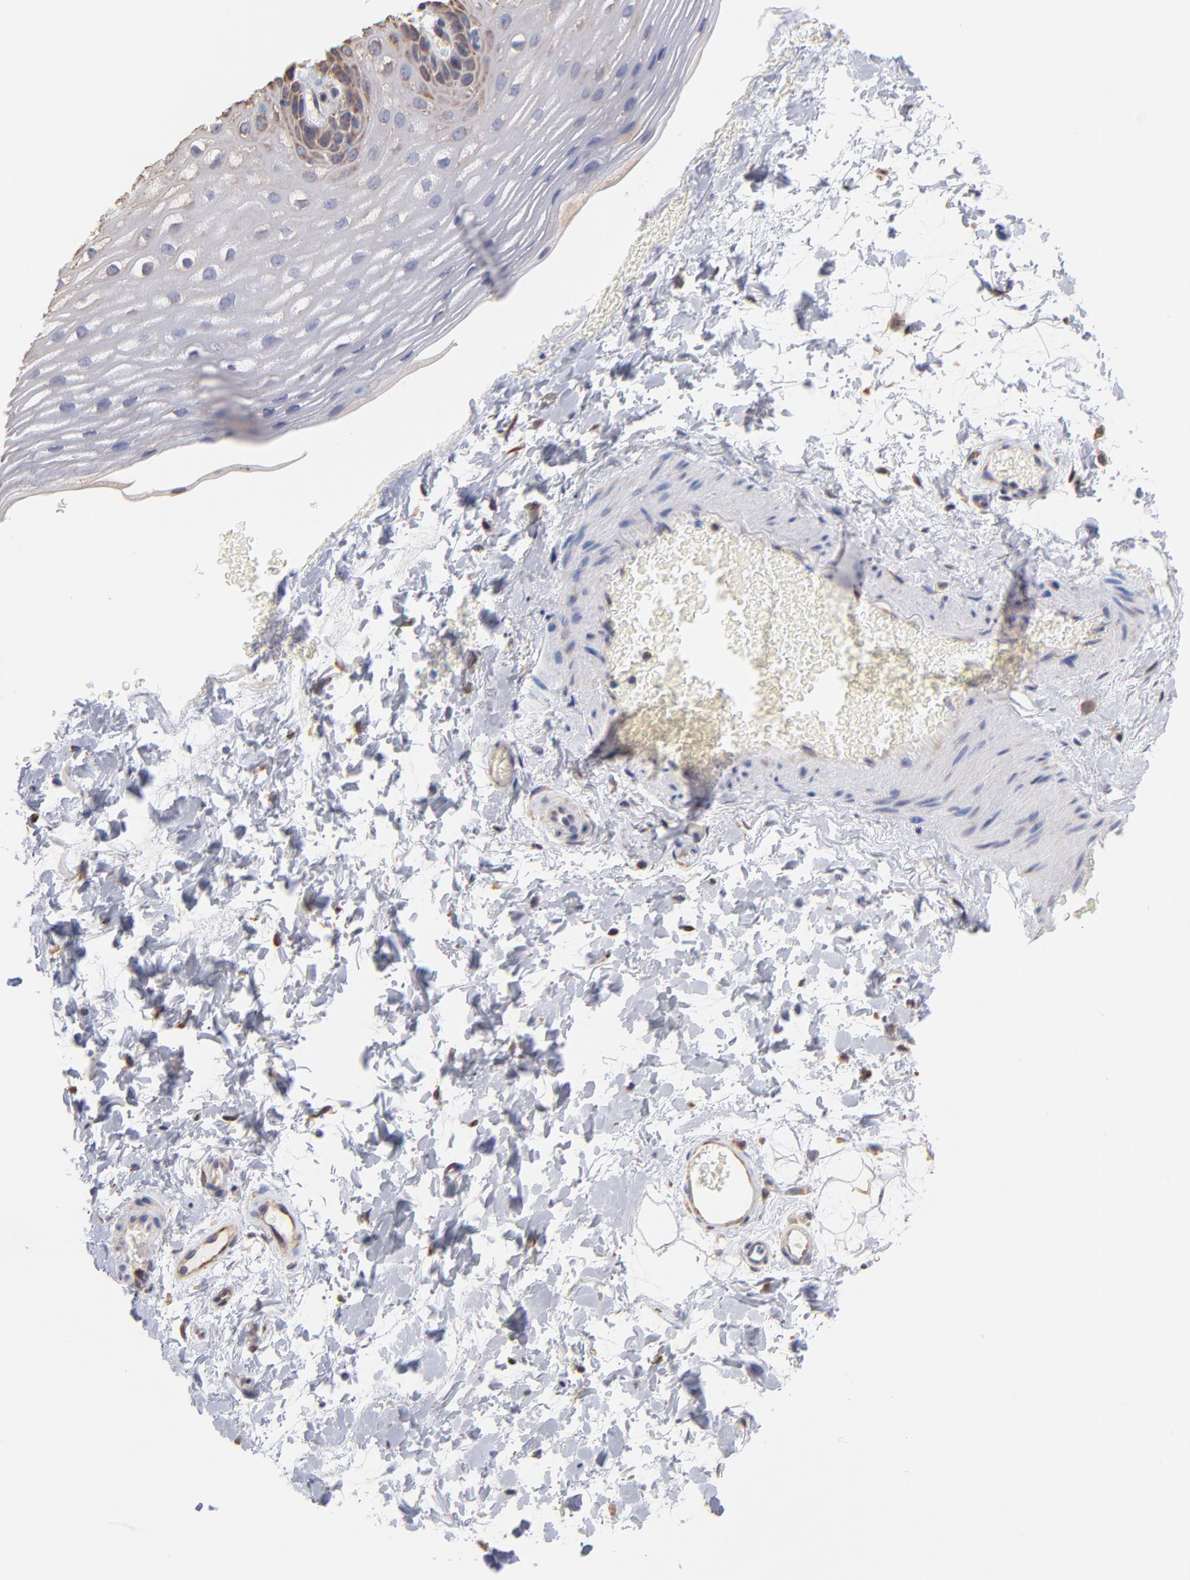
{"staining": {"intensity": "weak", "quantity": "25%-75%", "location": "cytoplasmic/membranous"}, "tissue": "esophagus", "cell_type": "Squamous epithelial cells", "image_type": "normal", "snomed": [{"axis": "morphology", "description": "Normal tissue, NOS"}, {"axis": "topography", "description": "Esophagus"}], "caption": "Protein analysis of unremarkable esophagus exhibits weak cytoplasmic/membranous expression in about 25%-75% of squamous epithelial cells. Immunohistochemistry (ihc) stains the protein of interest in brown and the nuclei are stained blue.", "gene": "RPL9", "patient": {"sex": "female", "age": 70}}